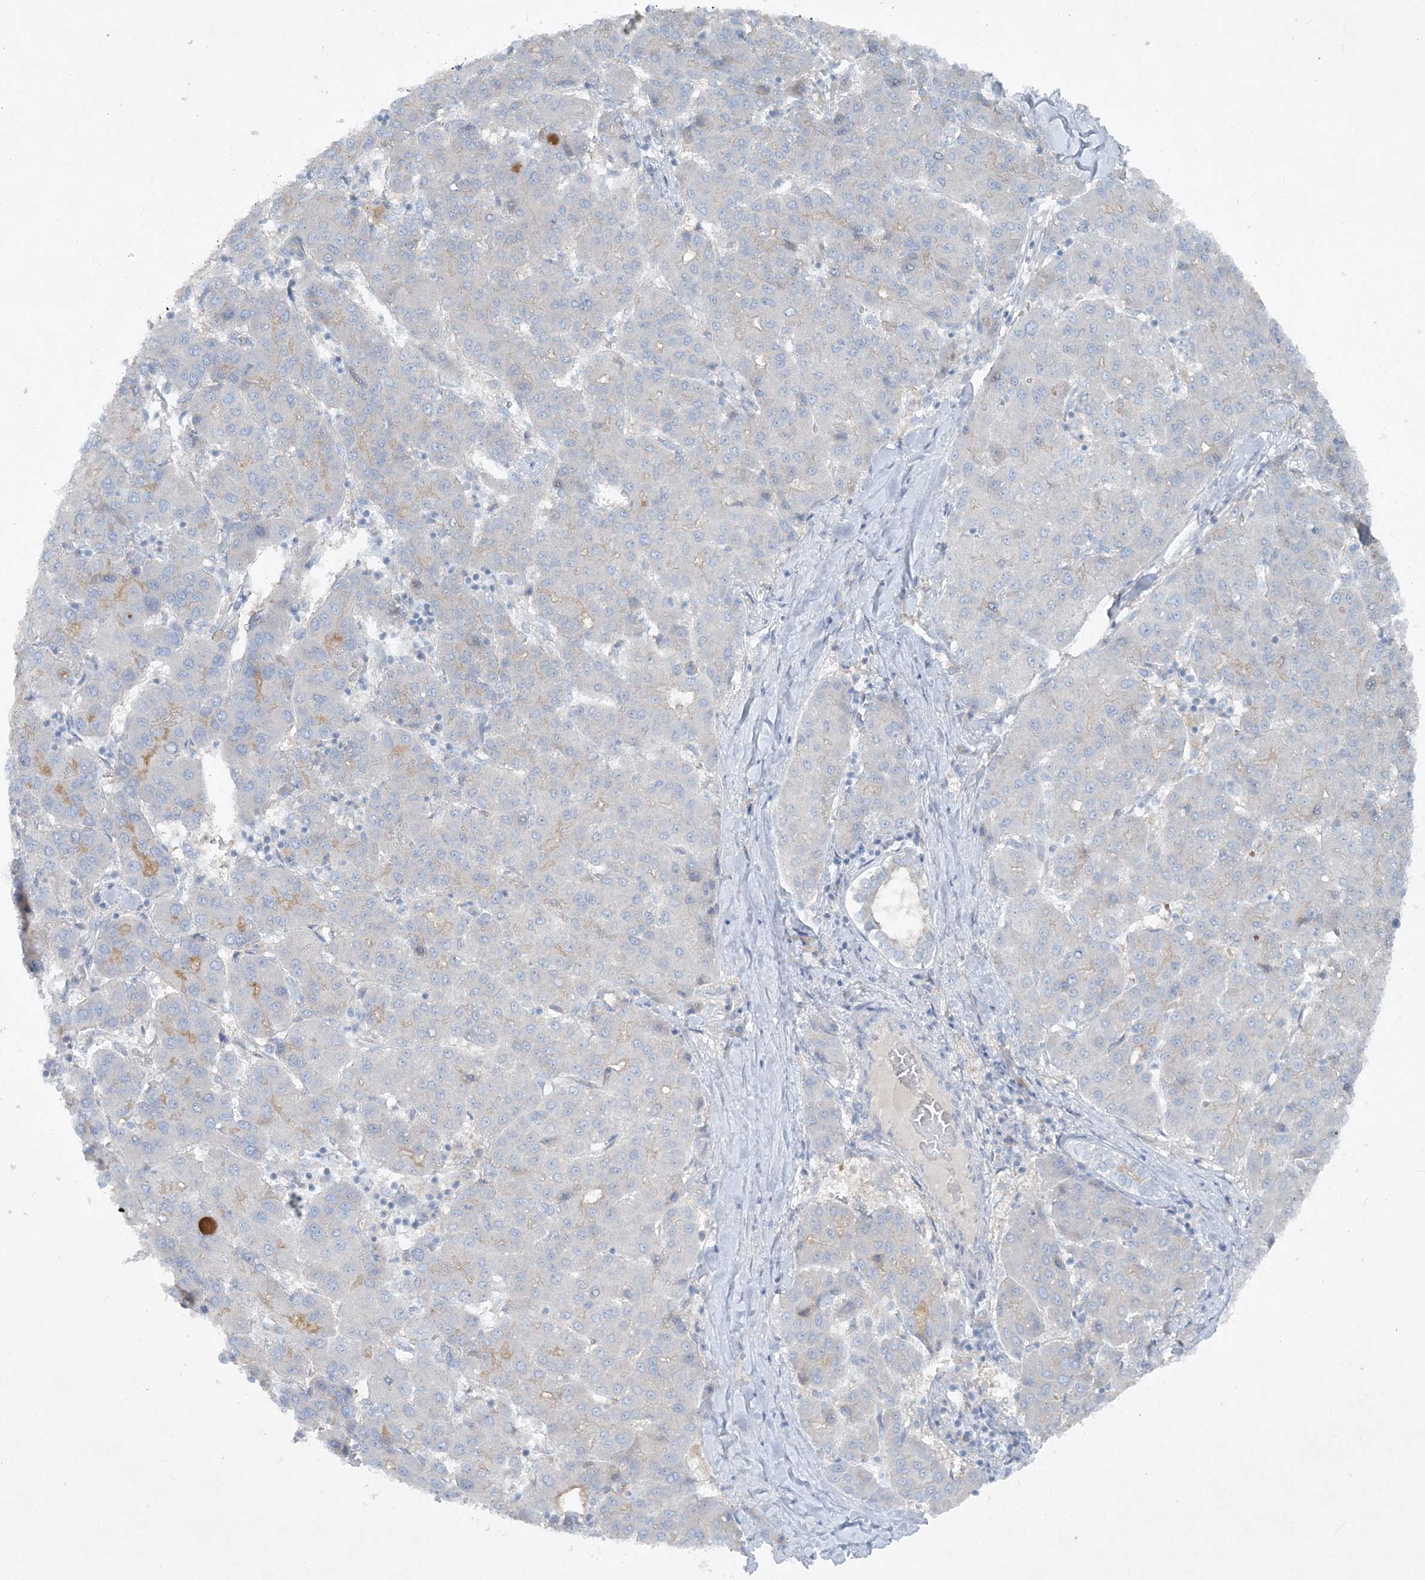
{"staining": {"intensity": "negative", "quantity": "none", "location": "none"}, "tissue": "liver cancer", "cell_type": "Tumor cells", "image_type": "cancer", "snomed": [{"axis": "morphology", "description": "Carcinoma, Hepatocellular, NOS"}, {"axis": "topography", "description": "Liver"}], "caption": "This is an immunohistochemistry histopathology image of liver cancer. There is no staining in tumor cells.", "gene": "ATP11A", "patient": {"sex": "male", "age": 65}}